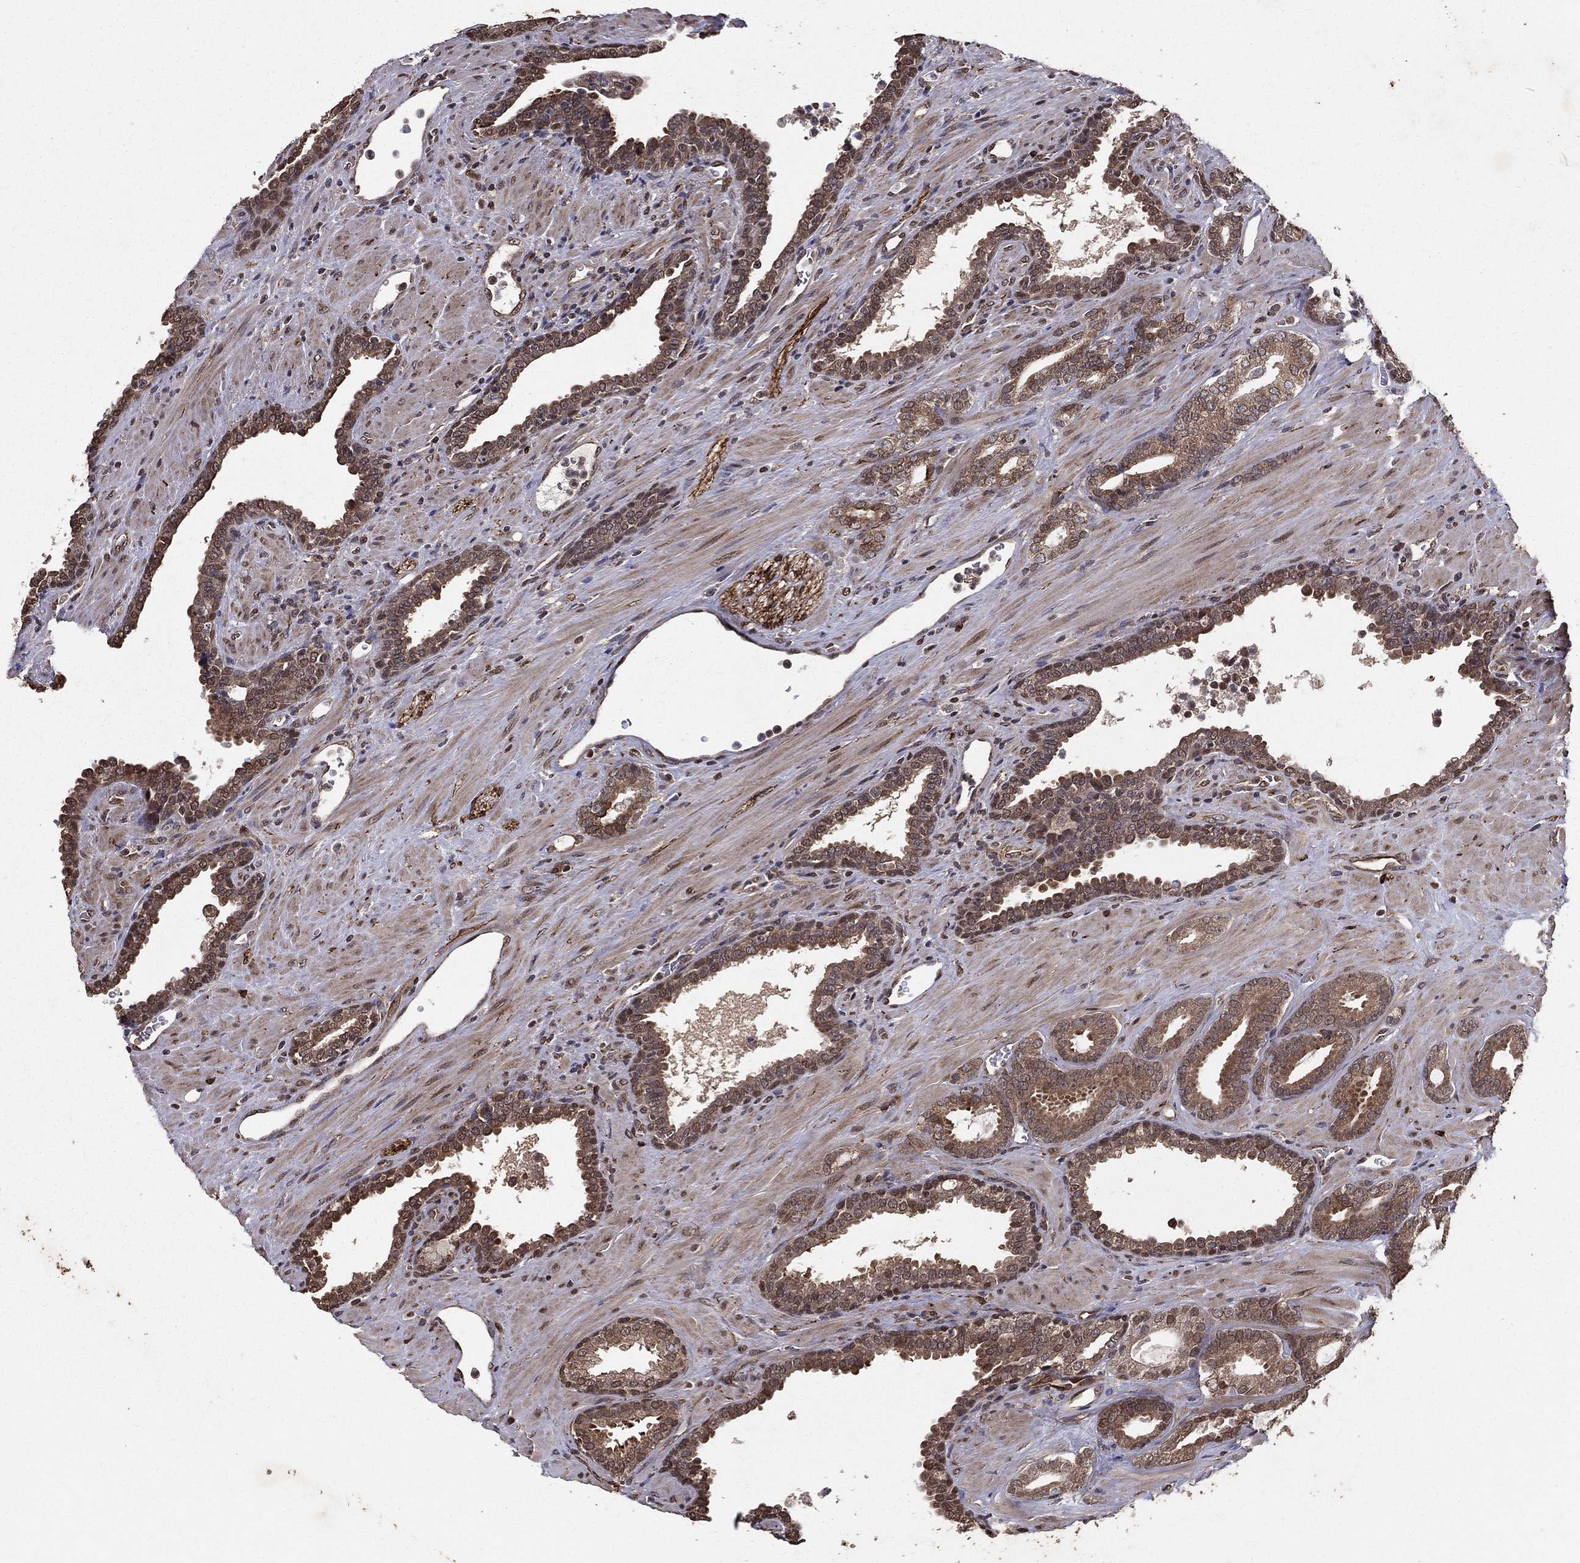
{"staining": {"intensity": "weak", "quantity": ">75%", "location": "cytoplasmic/membranous"}, "tissue": "prostate cancer", "cell_type": "Tumor cells", "image_type": "cancer", "snomed": [{"axis": "morphology", "description": "Adenocarcinoma, Low grade"}, {"axis": "topography", "description": "Prostate"}], "caption": "Protein analysis of prostate cancer tissue displays weak cytoplasmic/membranous positivity in about >75% of tumor cells.", "gene": "CERS2", "patient": {"sex": "male", "age": 61}}